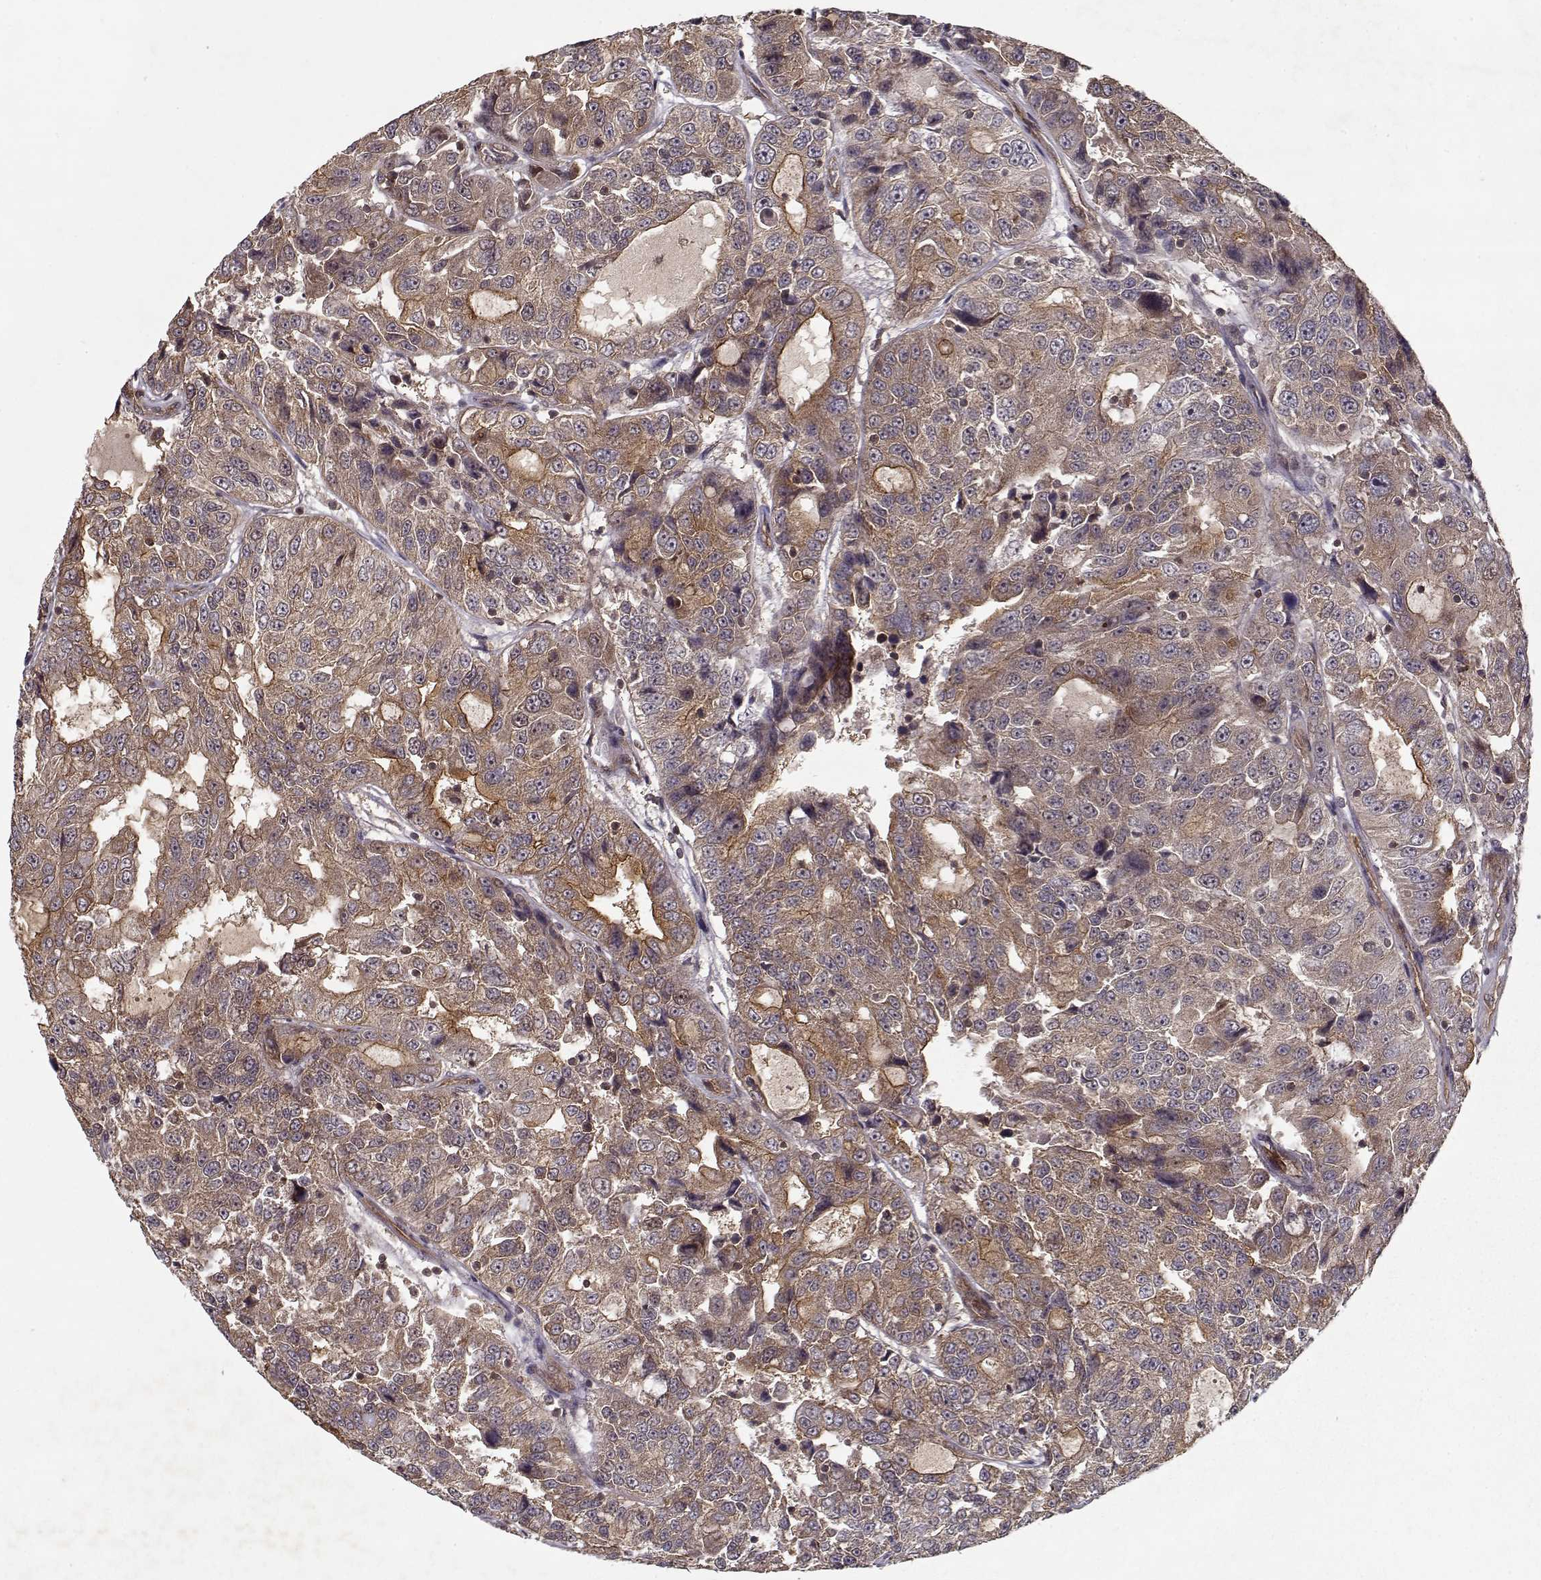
{"staining": {"intensity": "moderate", "quantity": ">75%", "location": "cytoplasmic/membranous"}, "tissue": "urothelial cancer", "cell_type": "Tumor cells", "image_type": "cancer", "snomed": [{"axis": "morphology", "description": "Urothelial carcinoma, NOS"}, {"axis": "morphology", "description": "Urothelial carcinoma, High grade"}, {"axis": "topography", "description": "Urinary bladder"}], "caption": "IHC of high-grade urothelial carcinoma demonstrates medium levels of moderate cytoplasmic/membranous staining in about >75% of tumor cells.", "gene": "PPP1R12A", "patient": {"sex": "female", "age": 73}}